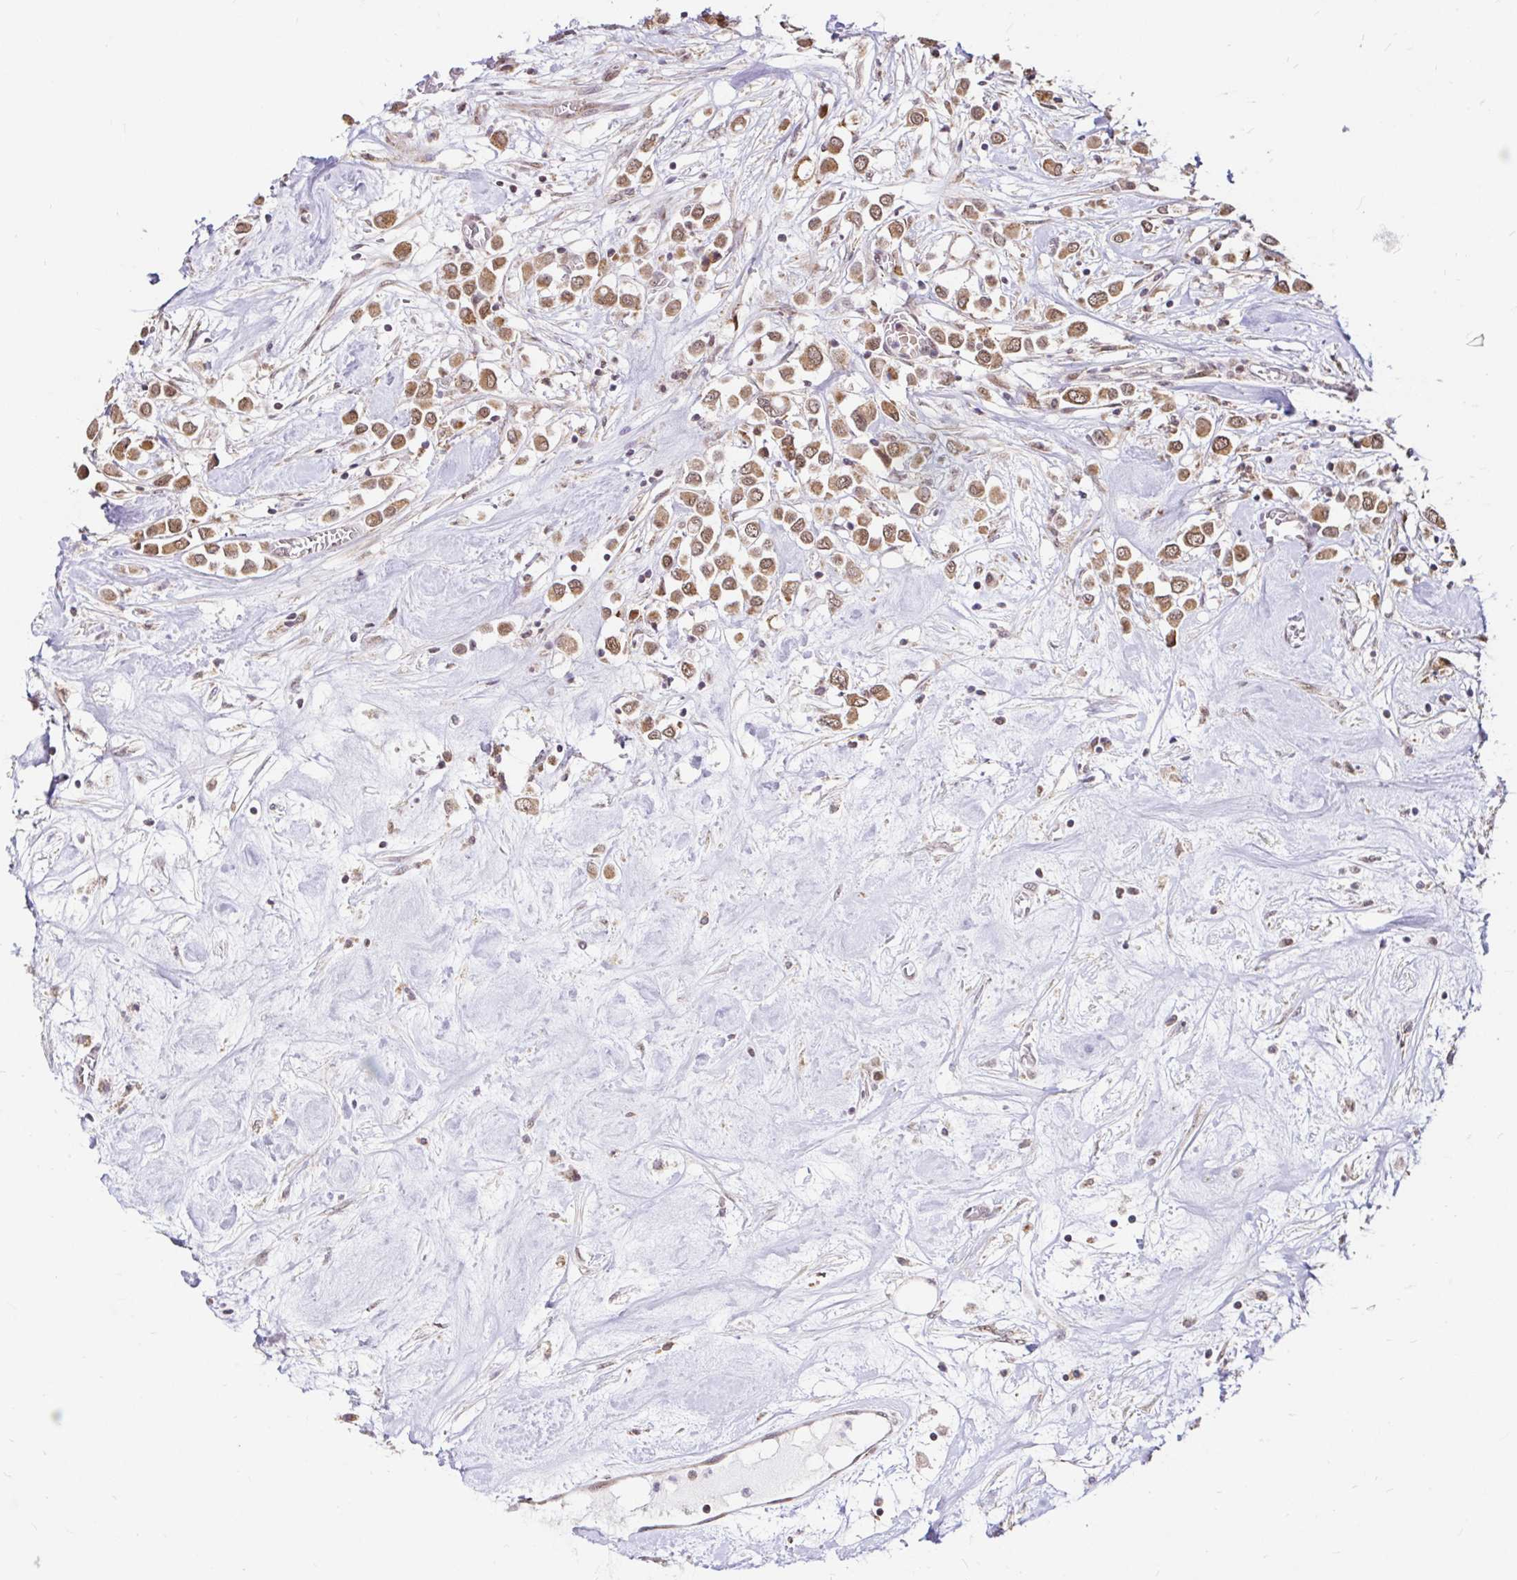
{"staining": {"intensity": "moderate", "quantity": ">75%", "location": "cytoplasmic/membranous"}, "tissue": "breast cancer", "cell_type": "Tumor cells", "image_type": "cancer", "snomed": [{"axis": "morphology", "description": "Duct carcinoma"}, {"axis": "topography", "description": "Breast"}], "caption": "This histopathology image reveals IHC staining of breast cancer (invasive ductal carcinoma), with medium moderate cytoplasmic/membranous positivity in about >75% of tumor cells.", "gene": "TIMM50", "patient": {"sex": "female", "age": 61}}